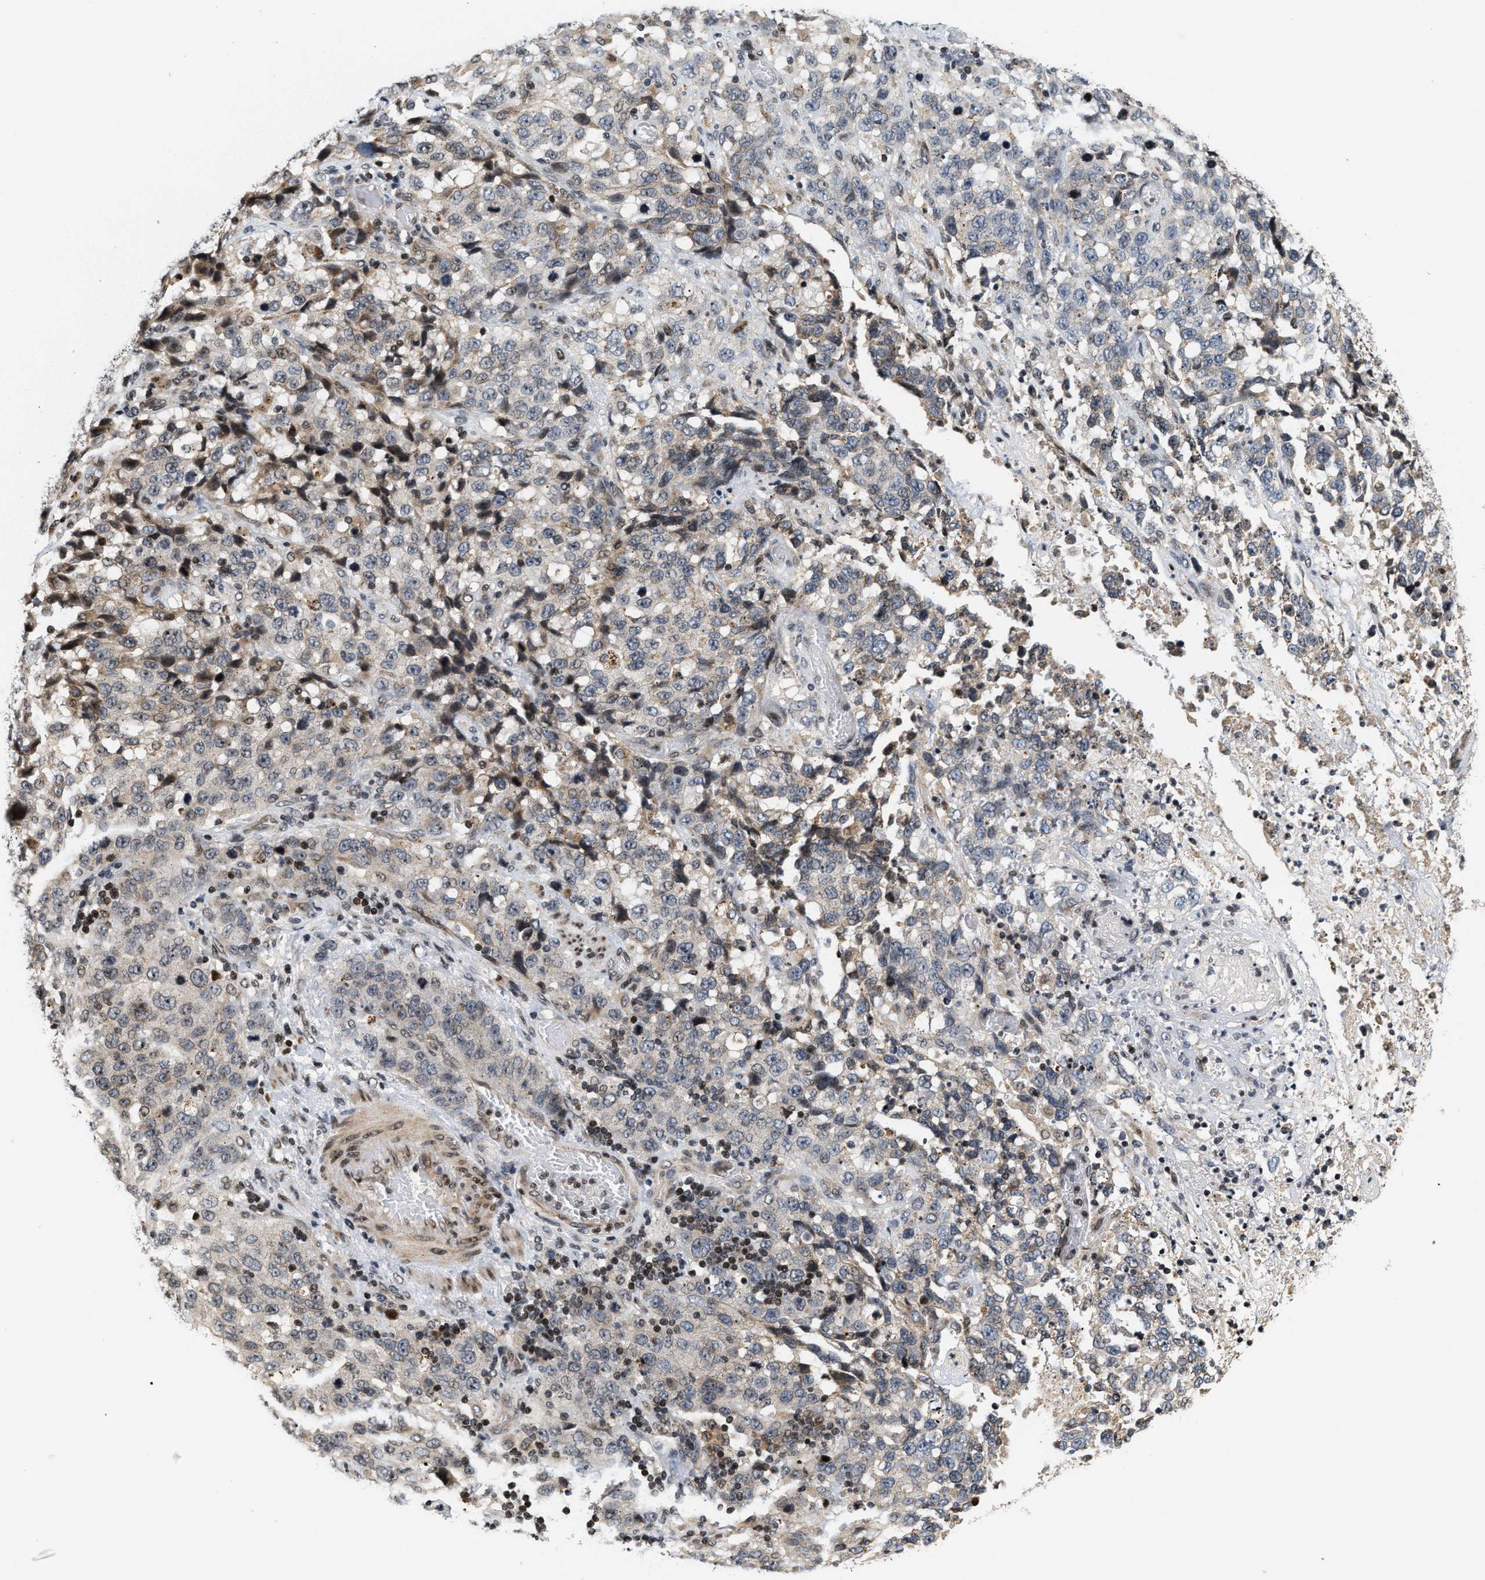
{"staining": {"intensity": "moderate", "quantity": "25%-75%", "location": "cytoplasmic/membranous"}, "tissue": "stomach cancer", "cell_type": "Tumor cells", "image_type": "cancer", "snomed": [{"axis": "morphology", "description": "Normal tissue, NOS"}, {"axis": "morphology", "description": "Adenocarcinoma, NOS"}, {"axis": "topography", "description": "Stomach"}], "caption": "Moderate cytoplasmic/membranous staining is seen in approximately 25%-75% of tumor cells in stomach cancer (adenocarcinoma).", "gene": "PDZD2", "patient": {"sex": "male", "age": 48}}